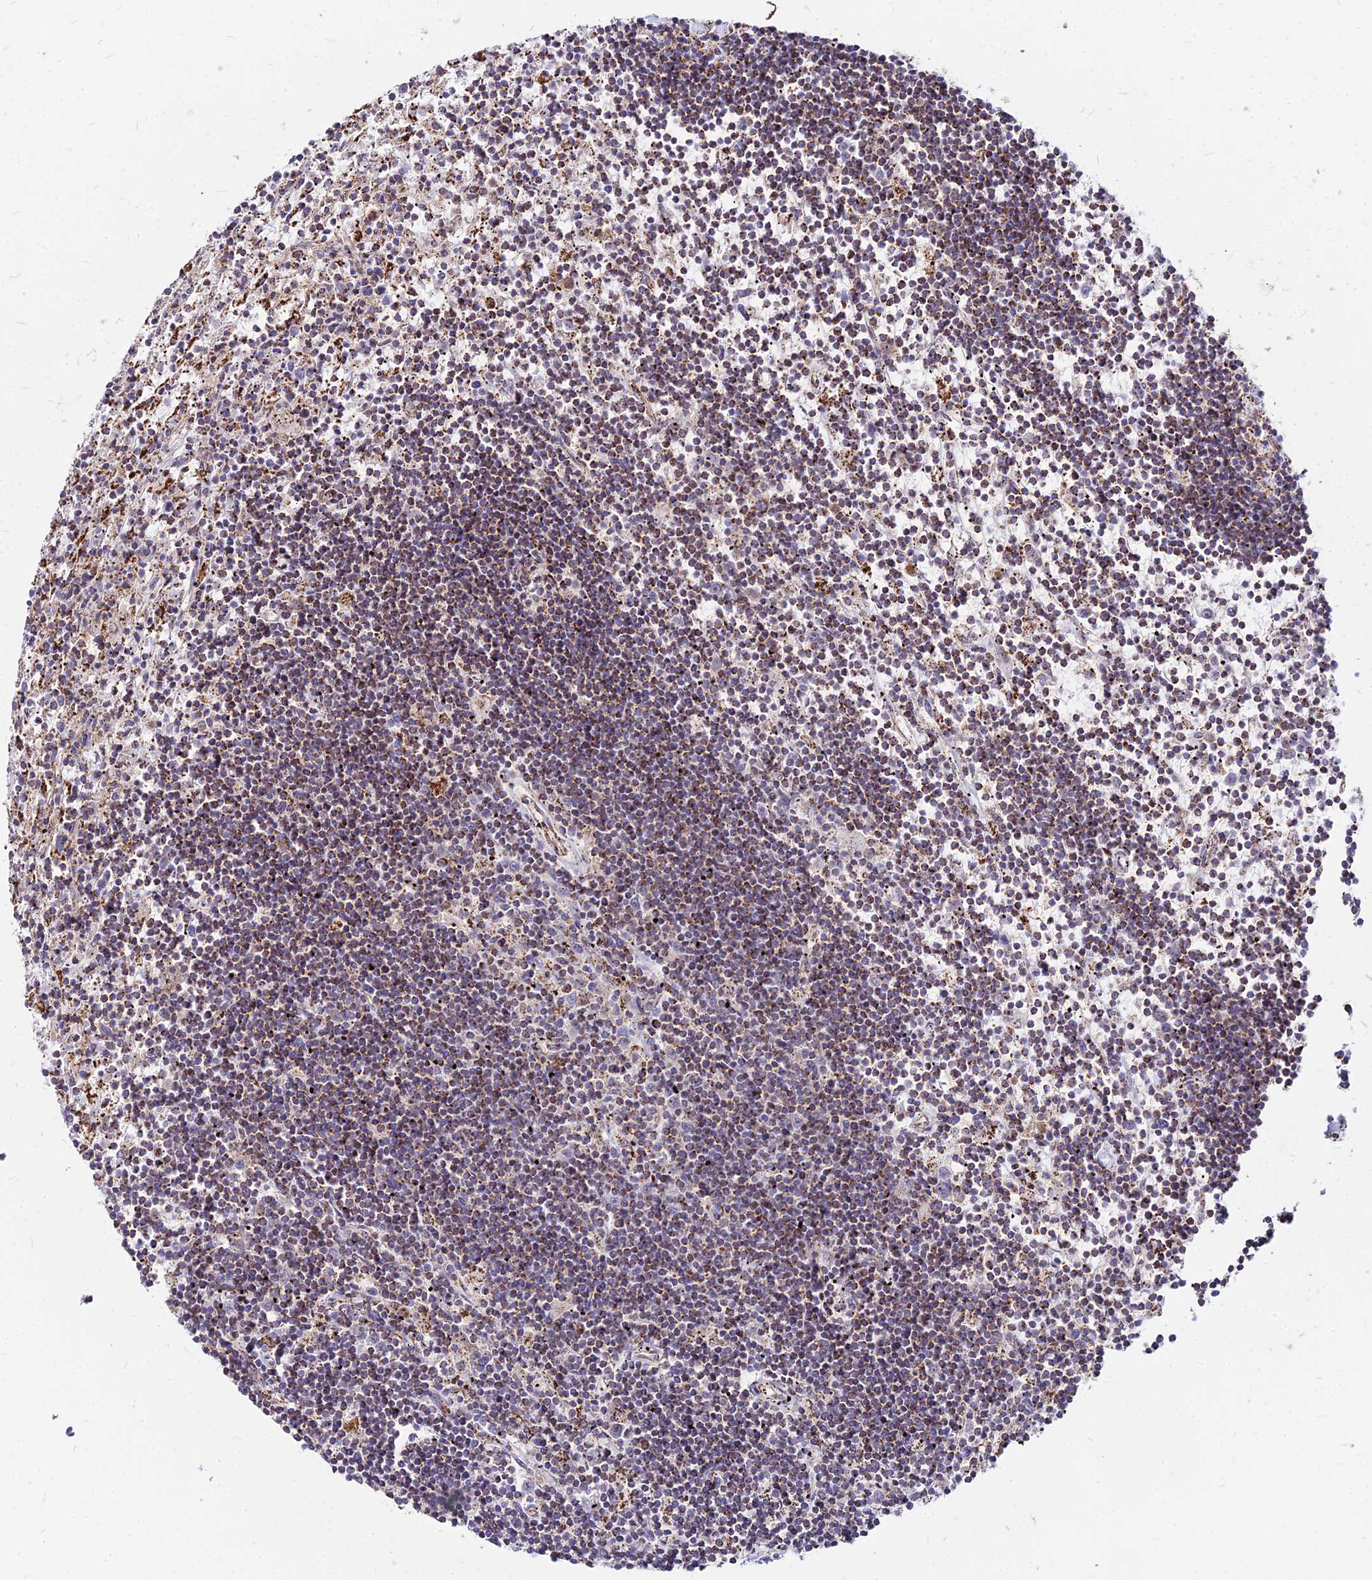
{"staining": {"intensity": "moderate", "quantity": ">75%", "location": "cytoplasmic/membranous"}, "tissue": "lymphoma", "cell_type": "Tumor cells", "image_type": "cancer", "snomed": [{"axis": "morphology", "description": "Malignant lymphoma, non-Hodgkin's type, Low grade"}, {"axis": "topography", "description": "Spleen"}], "caption": "A micrograph showing moderate cytoplasmic/membranous expression in about >75% of tumor cells in low-grade malignant lymphoma, non-Hodgkin's type, as visualized by brown immunohistochemical staining.", "gene": "DLD", "patient": {"sex": "male", "age": 76}}